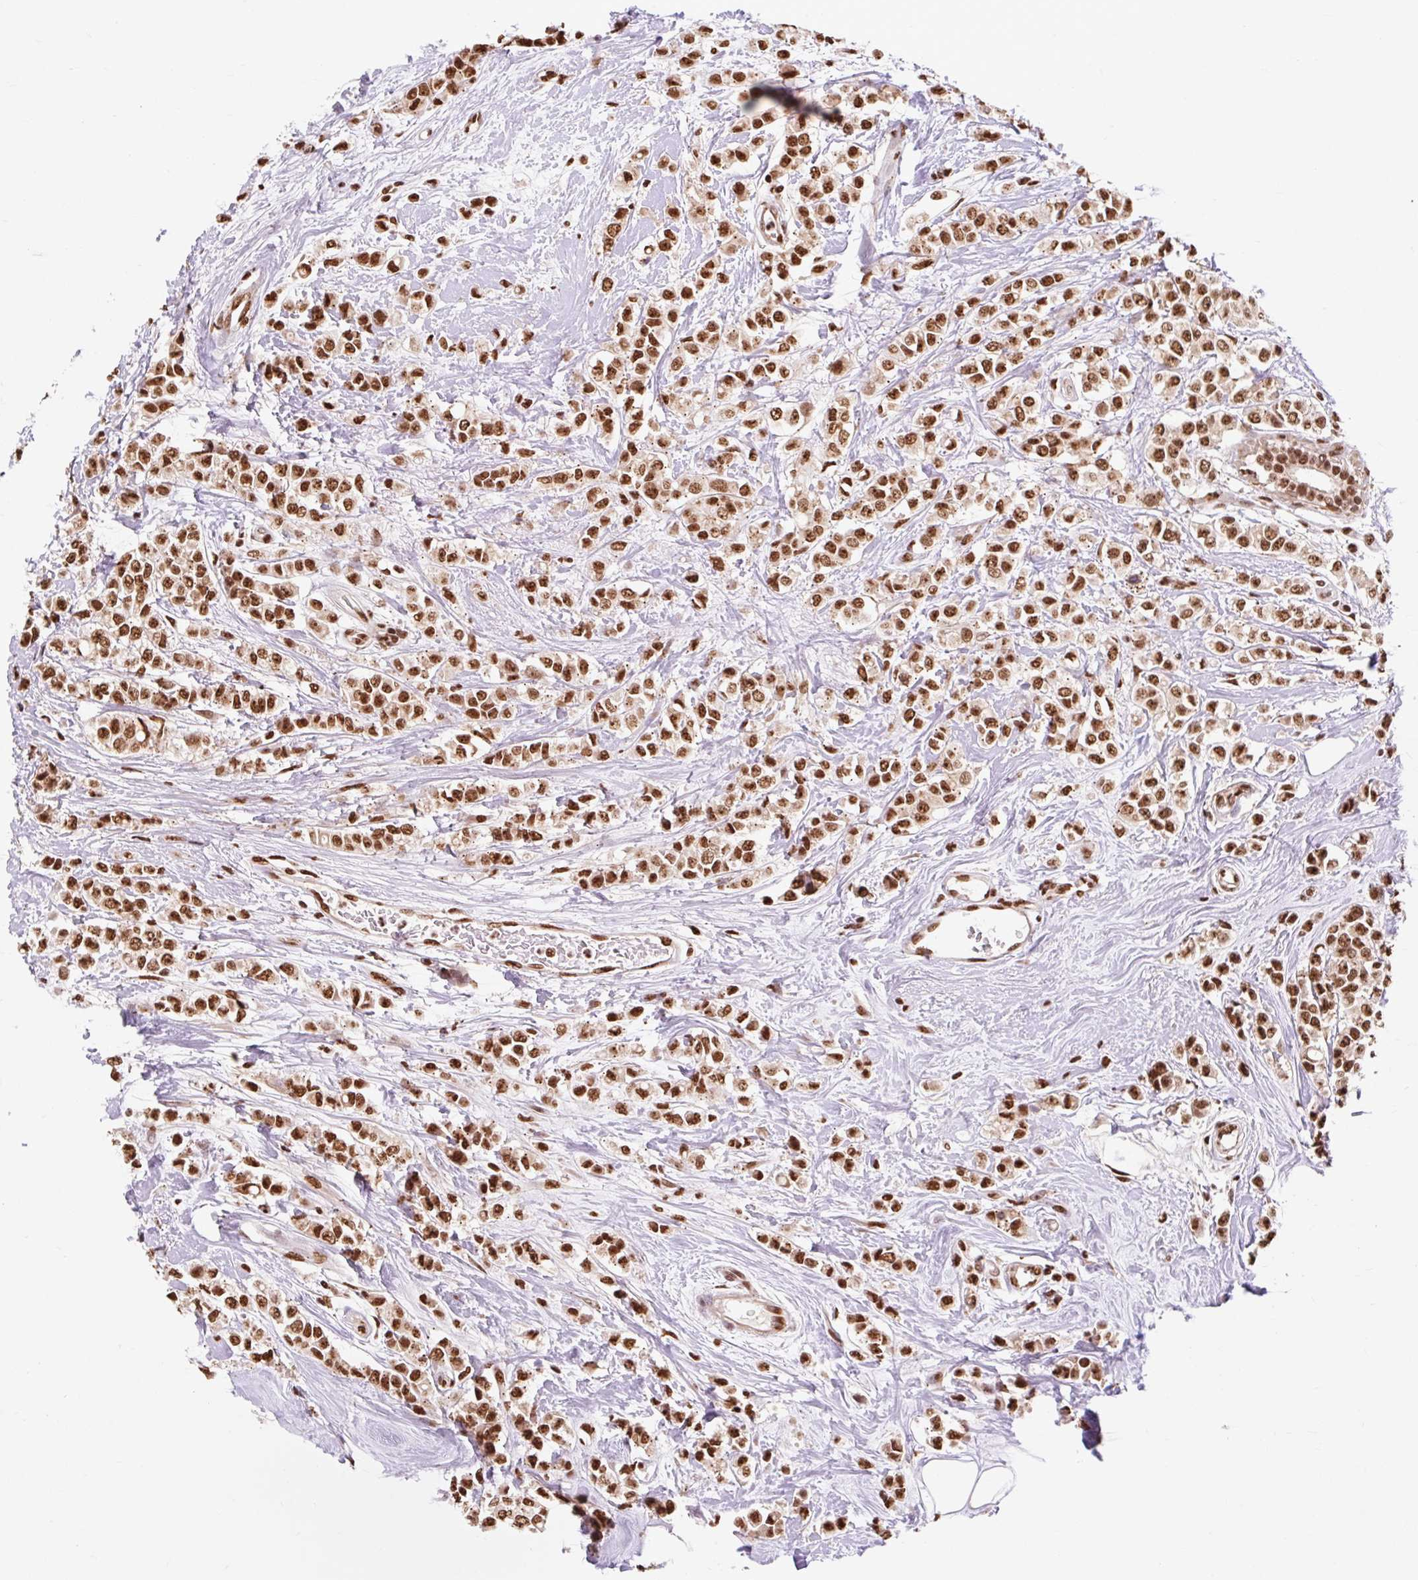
{"staining": {"intensity": "strong", "quantity": ">75%", "location": "nuclear"}, "tissue": "breast cancer", "cell_type": "Tumor cells", "image_type": "cancer", "snomed": [{"axis": "morphology", "description": "Lobular carcinoma"}, {"axis": "topography", "description": "Breast"}], "caption": "Human breast lobular carcinoma stained for a protein (brown) displays strong nuclear positive expression in approximately >75% of tumor cells.", "gene": "BICRA", "patient": {"sex": "female", "age": 68}}